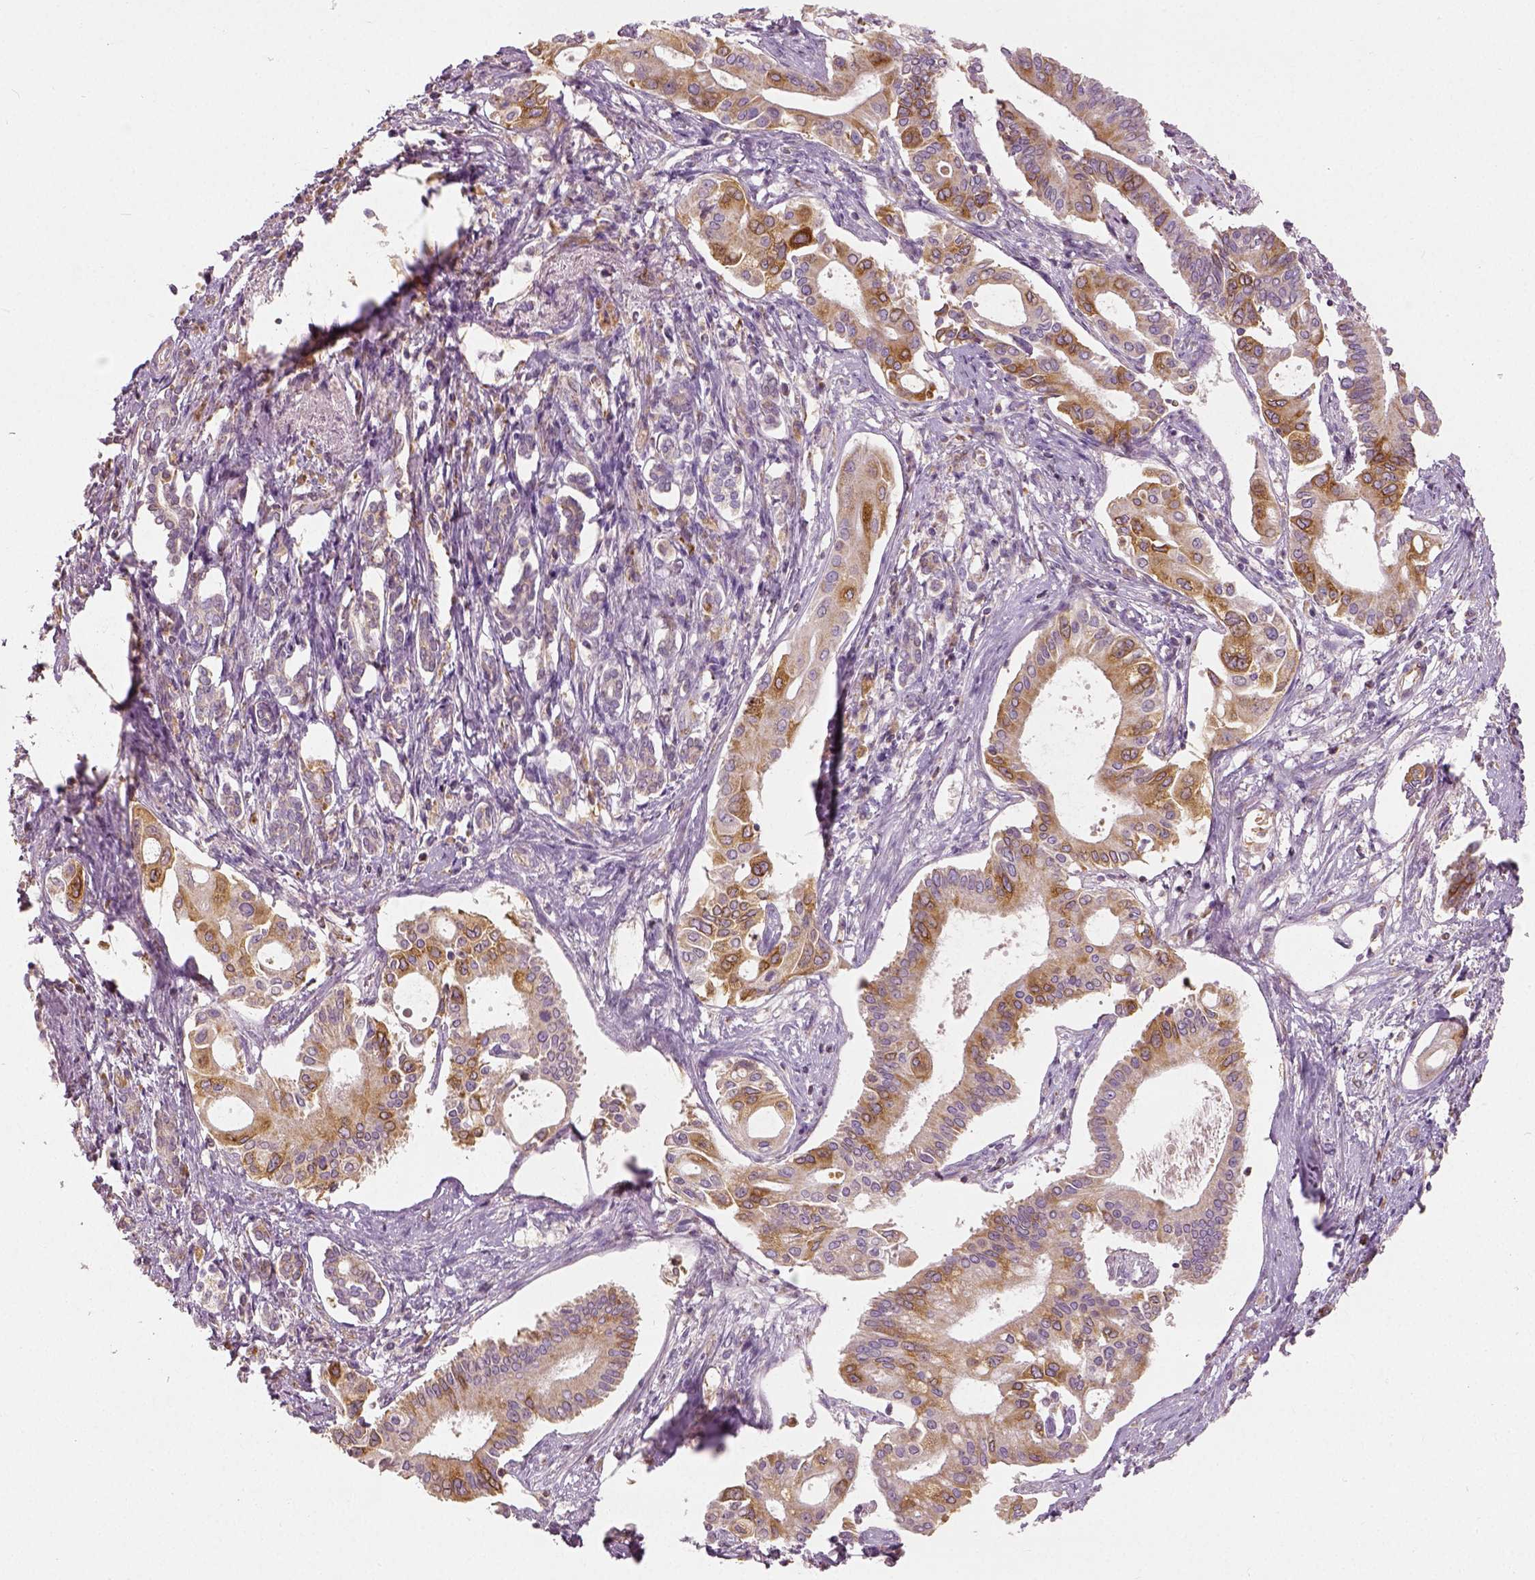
{"staining": {"intensity": "moderate", "quantity": ">75%", "location": "cytoplasmic/membranous"}, "tissue": "pancreatic cancer", "cell_type": "Tumor cells", "image_type": "cancer", "snomed": [{"axis": "morphology", "description": "Adenocarcinoma, NOS"}, {"axis": "topography", "description": "Pancreas"}], "caption": "This is an image of immunohistochemistry staining of pancreatic cancer, which shows moderate positivity in the cytoplasmic/membranous of tumor cells.", "gene": "PGAM5", "patient": {"sex": "female", "age": 68}}